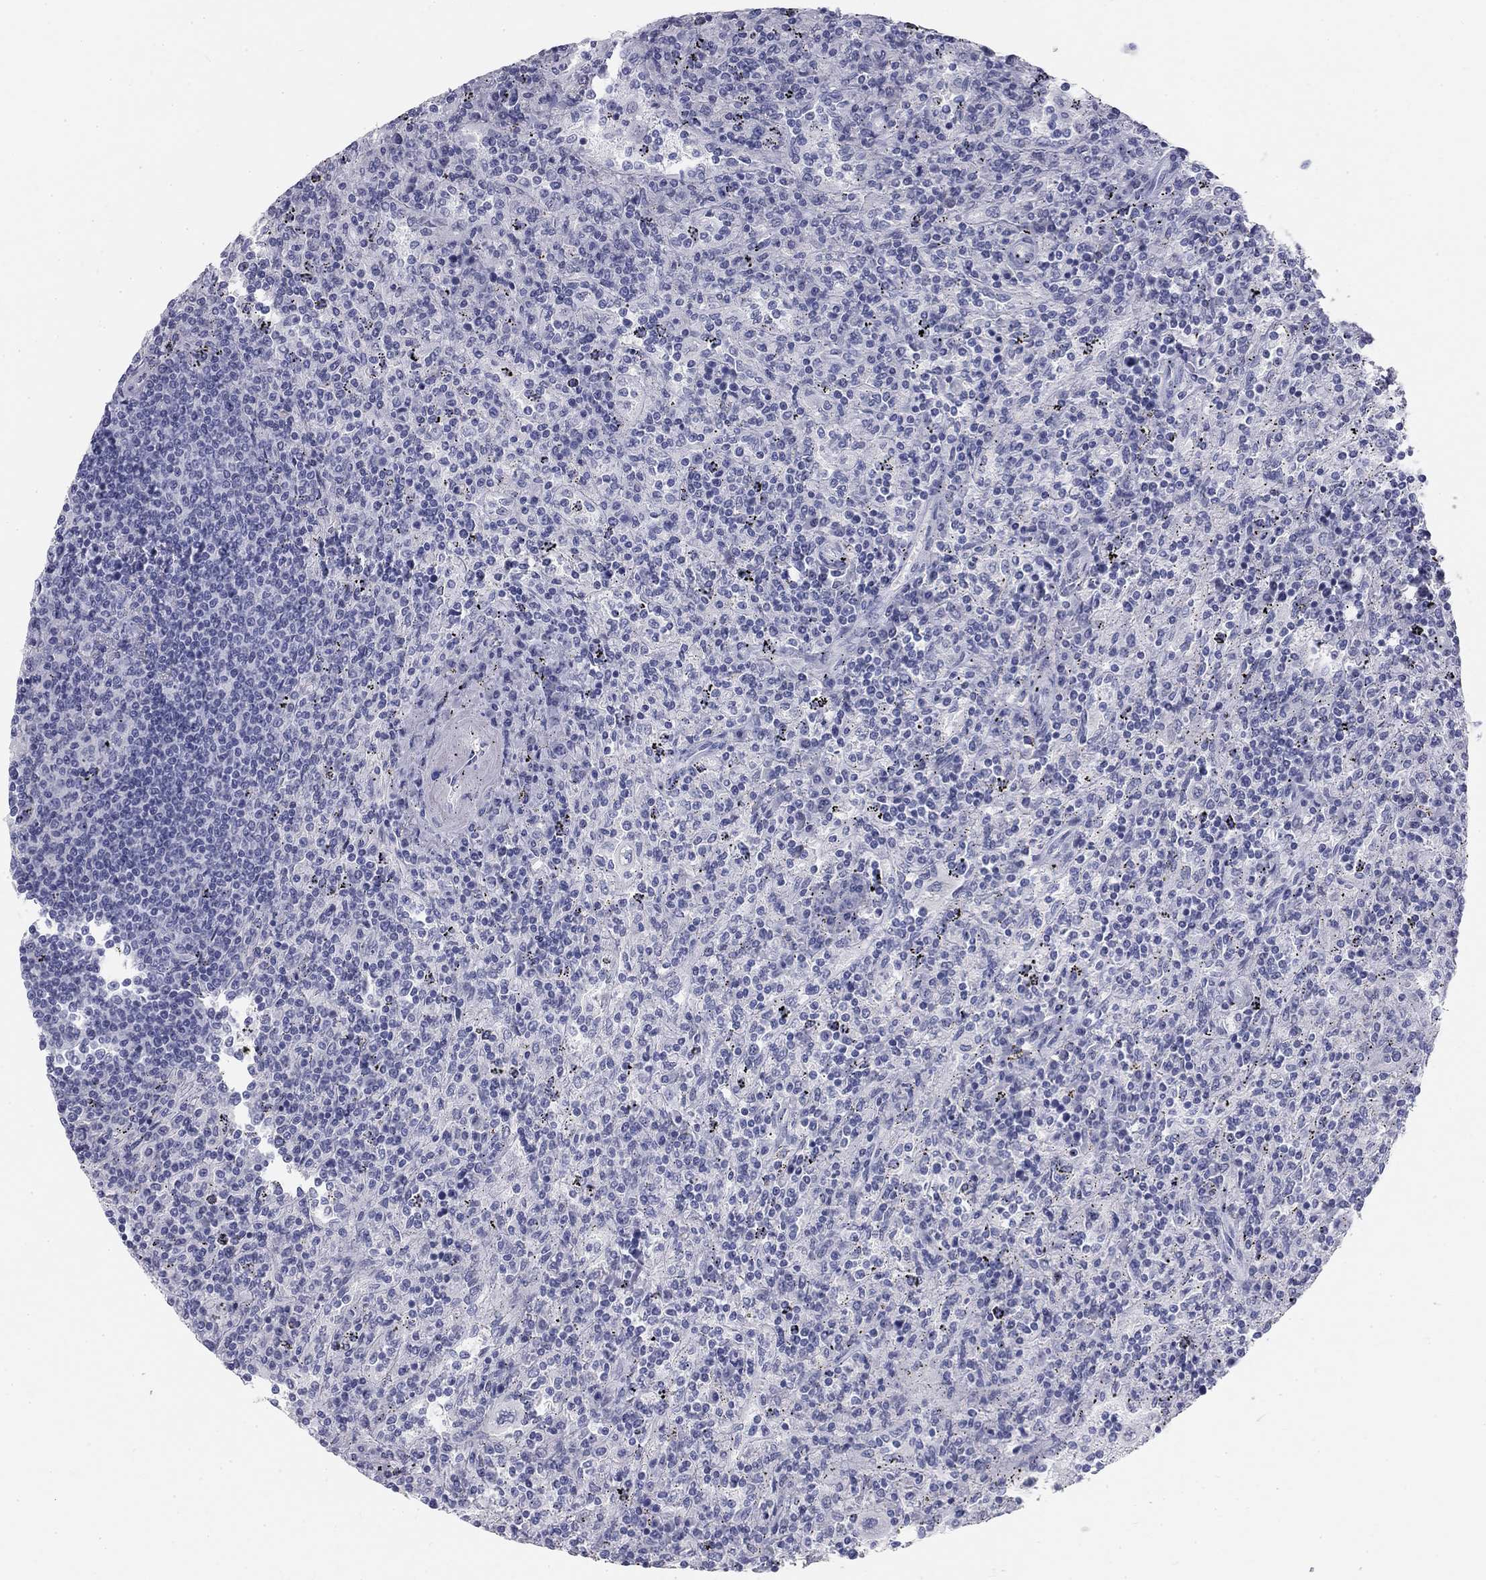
{"staining": {"intensity": "negative", "quantity": "none", "location": "none"}, "tissue": "lymphoma", "cell_type": "Tumor cells", "image_type": "cancer", "snomed": [{"axis": "morphology", "description": "Malignant lymphoma, non-Hodgkin's type, Low grade"}, {"axis": "topography", "description": "Spleen"}], "caption": "Human lymphoma stained for a protein using immunohistochemistry displays no expression in tumor cells.", "gene": "SULT2B1", "patient": {"sex": "male", "age": 62}}